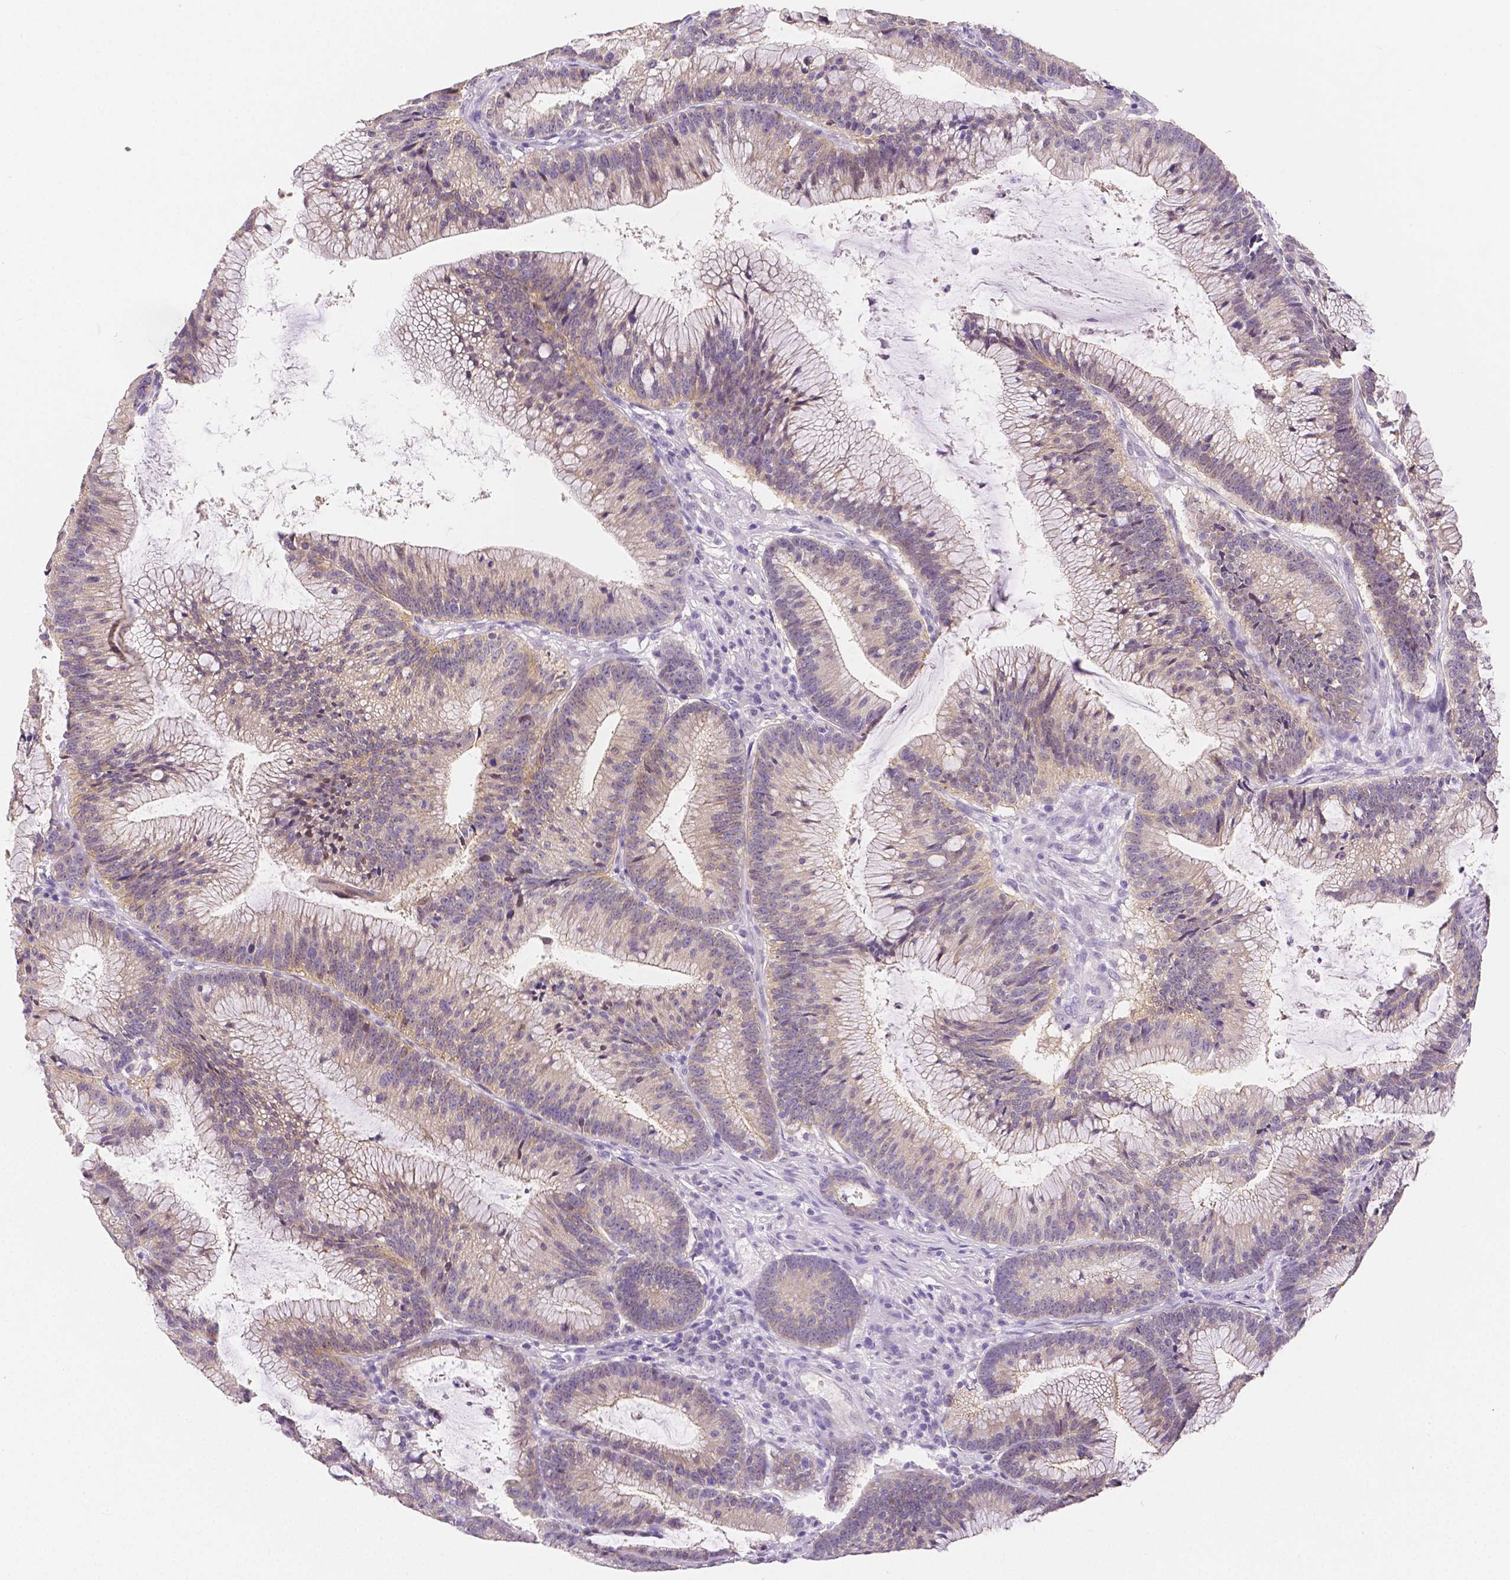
{"staining": {"intensity": "weak", "quantity": ">75%", "location": "cytoplasmic/membranous"}, "tissue": "colorectal cancer", "cell_type": "Tumor cells", "image_type": "cancer", "snomed": [{"axis": "morphology", "description": "Adenocarcinoma, NOS"}, {"axis": "topography", "description": "Colon"}], "caption": "Adenocarcinoma (colorectal) stained for a protein (brown) shows weak cytoplasmic/membranous positive expression in approximately >75% of tumor cells.", "gene": "OCLN", "patient": {"sex": "female", "age": 78}}